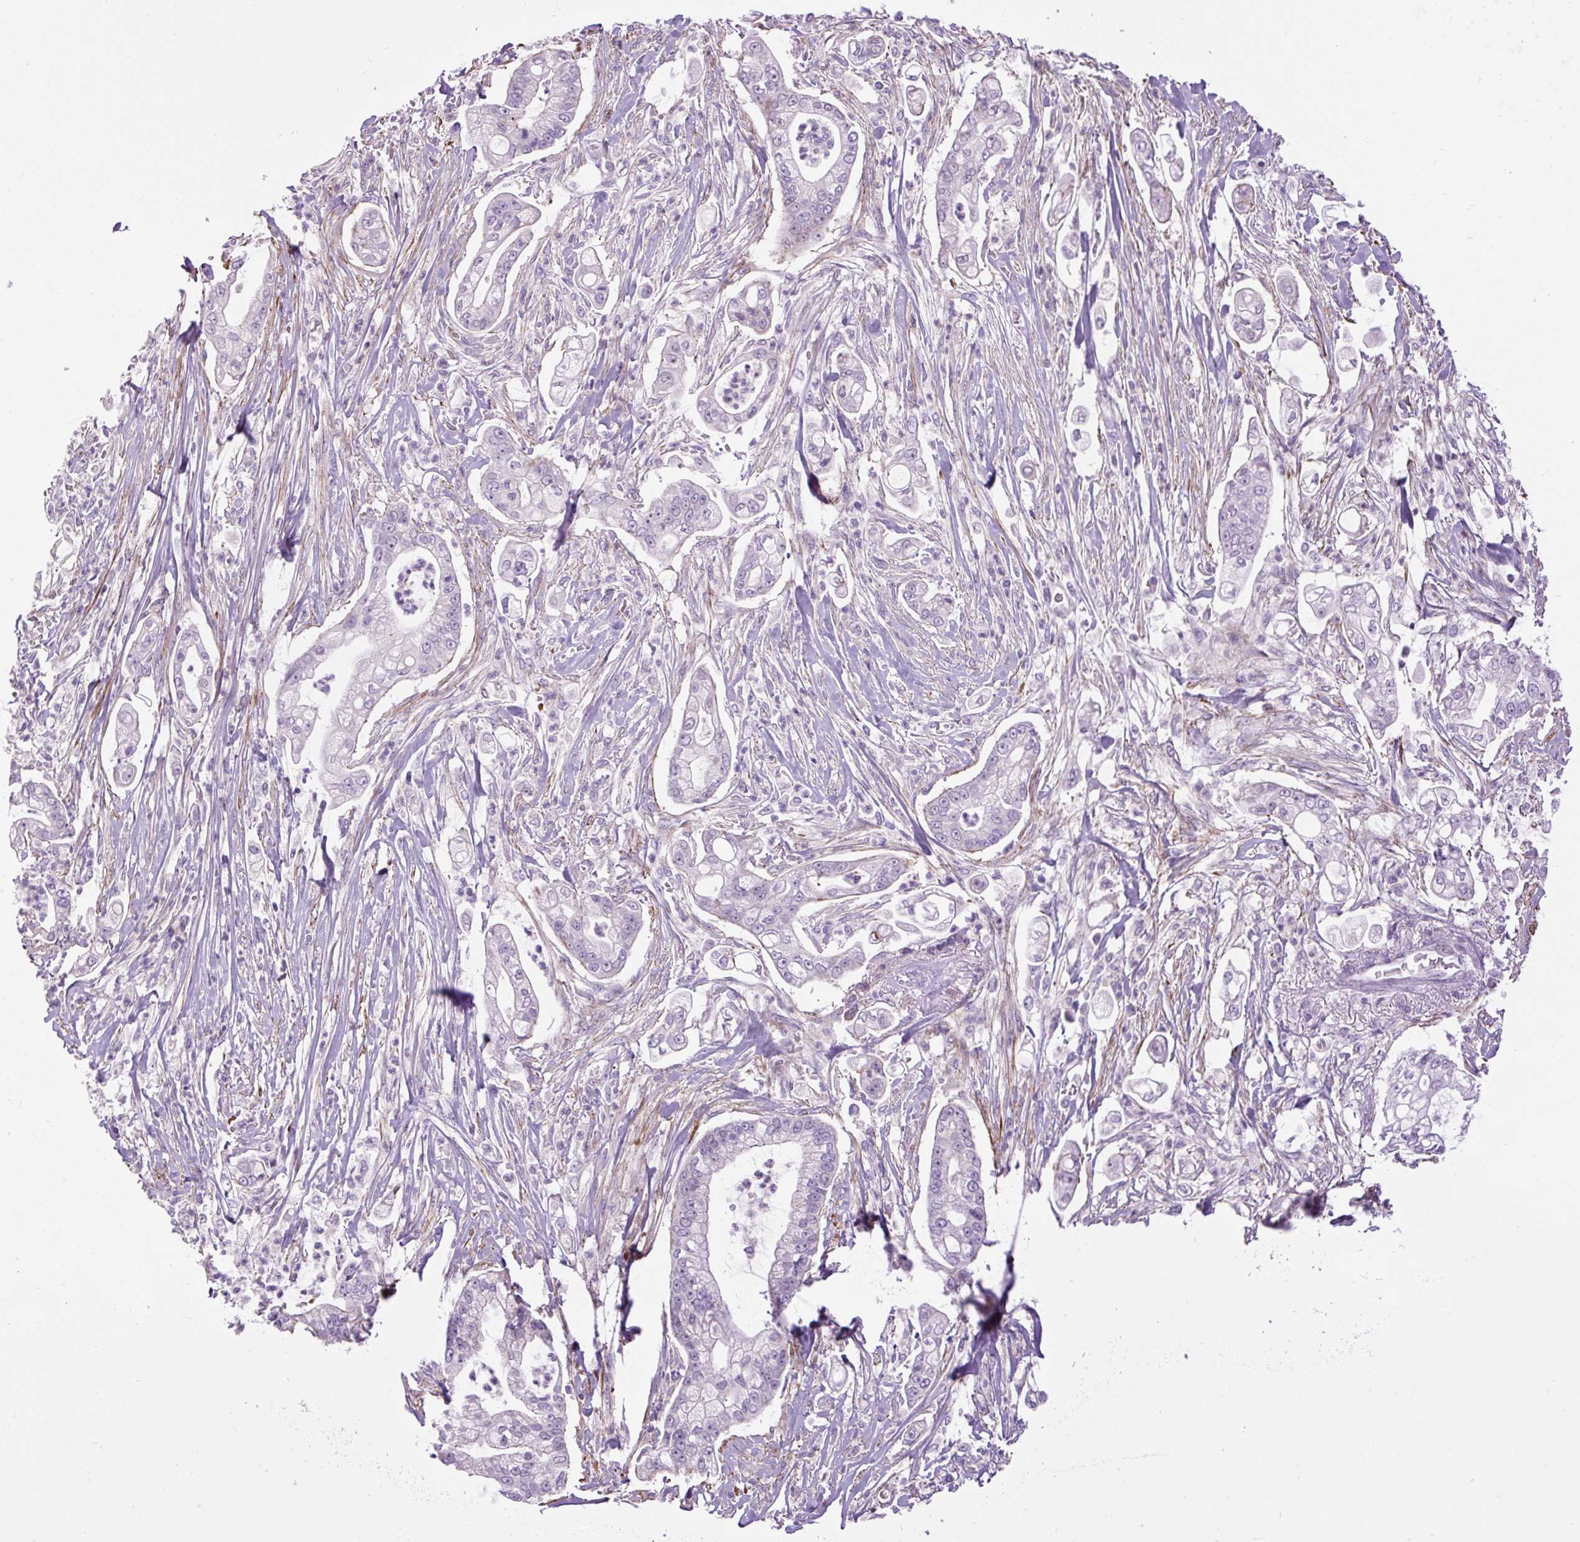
{"staining": {"intensity": "negative", "quantity": "none", "location": "none"}, "tissue": "pancreatic cancer", "cell_type": "Tumor cells", "image_type": "cancer", "snomed": [{"axis": "morphology", "description": "Adenocarcinoma, NOS"}, {"axis": "topography", "description": "Pancreas"}], "caption": "DAB (3,3'-diaminobenzidine) immunohistochemical staining of human pancreatic adenocarcinoma shows no significant expression in tumor cells. Nuclei are stained in blue.", "gene": "ZNF197", "patient": {"sex": "female", "age": 69}}